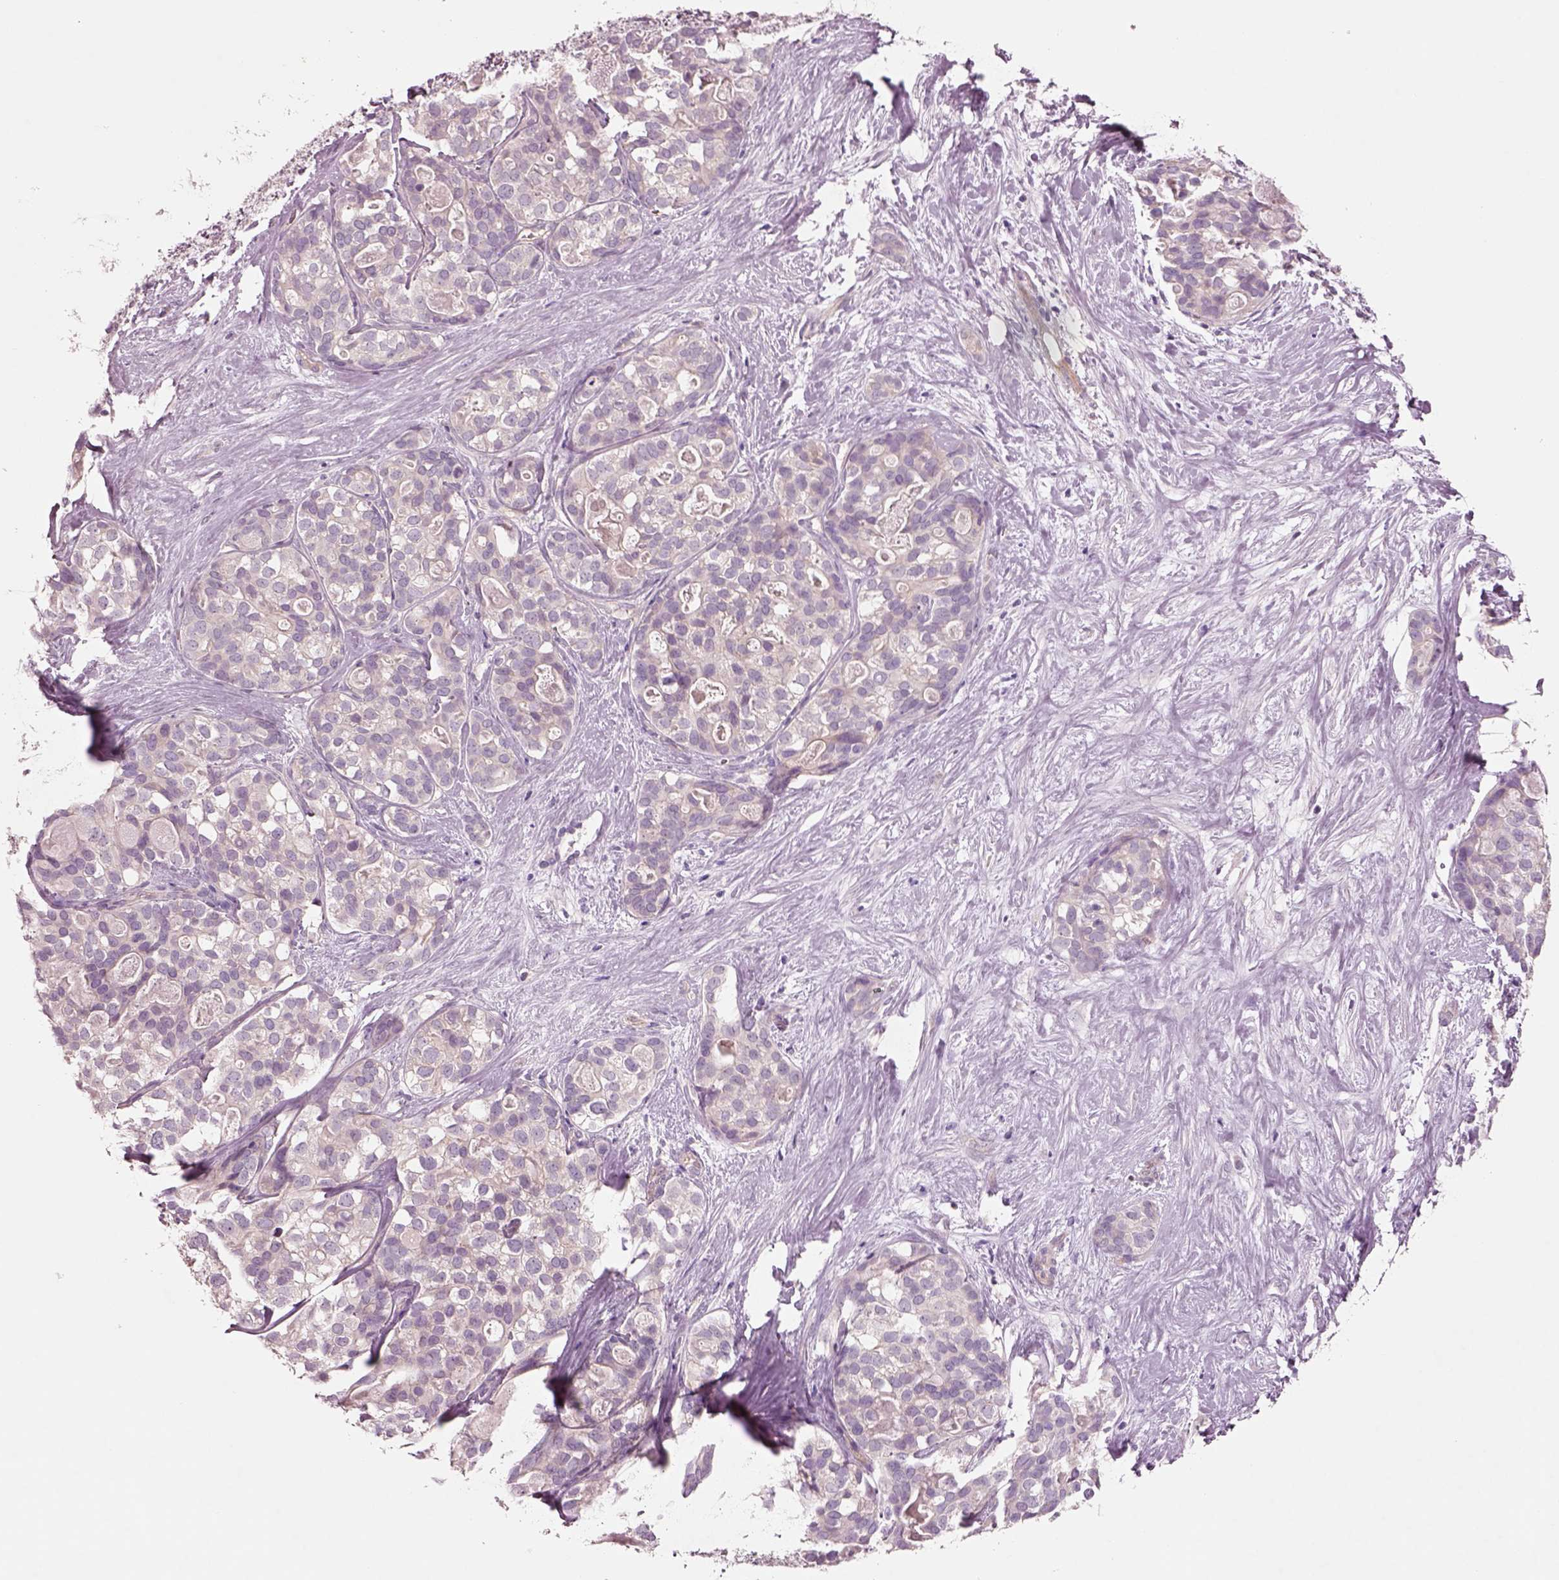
{"staining": {"intensity": "negative", "quantity": "none", "location": "none"}, "tissue": "liver cancer", "cell_type": "Tumor cells", "image_type": "cancer", "snomed": [{"axis": "morphology", "description": "Cholangiocarcinoma"}, {"axis": "topography", "description": "Liver"}], "caption": "An image of human cholangiocarcinoma (liver) is negative for staining in tumor cells. The staining was performed using DAB to visualize the protein expression in brown, while the nuclei were stained in blue with hematoxylin (Magnification: 20x).", "gene": "DUOXA2", "patient": {"sex": "male", "age": 56}}